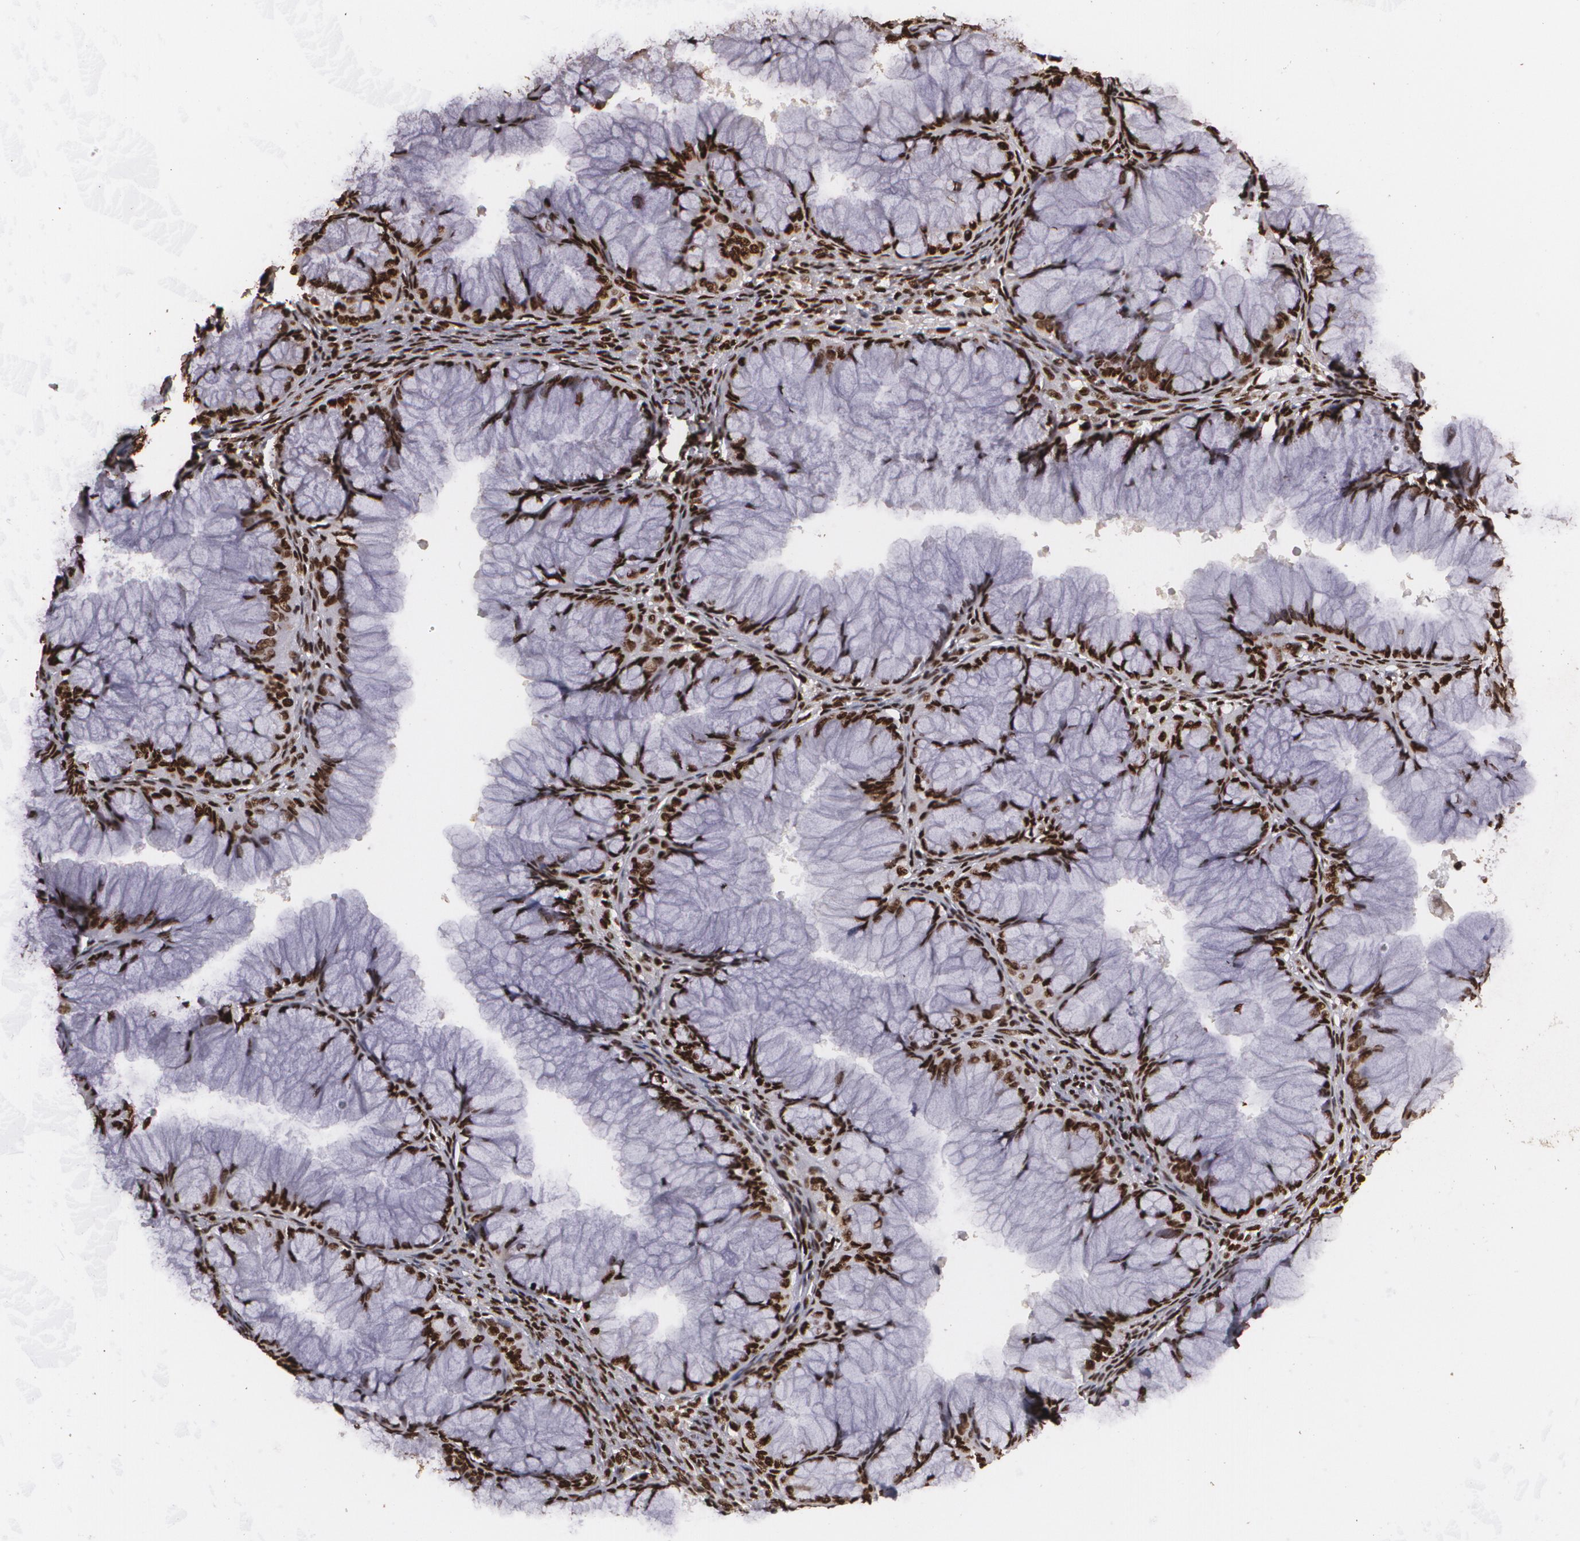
{"staining": {"intensity": "strong", "quantity": ">75%", "location": "cytoplasmic/membranous,nuclear"}, "tissue": "ovarian cancer", "cell_type": "Tumor cells", "image_type": "cancer", "snomed": [{"axis": "morphology", "description": "Cystadenocarcinoma, mucinous, NOS"}, {"axis": "topography", "description": "Ovary"}], "caption": "IHC of human ovarian cancer reveals high levels of strong cytoplasmic/membranous and nuclear expression in about >75% of tumor cells. (DAB (3,3'-diaminobenzidine) IHC with brightfield microscopy, high magnification).", "gene": "RCOR1", "patient": {"sex": "female", "age": 63}}